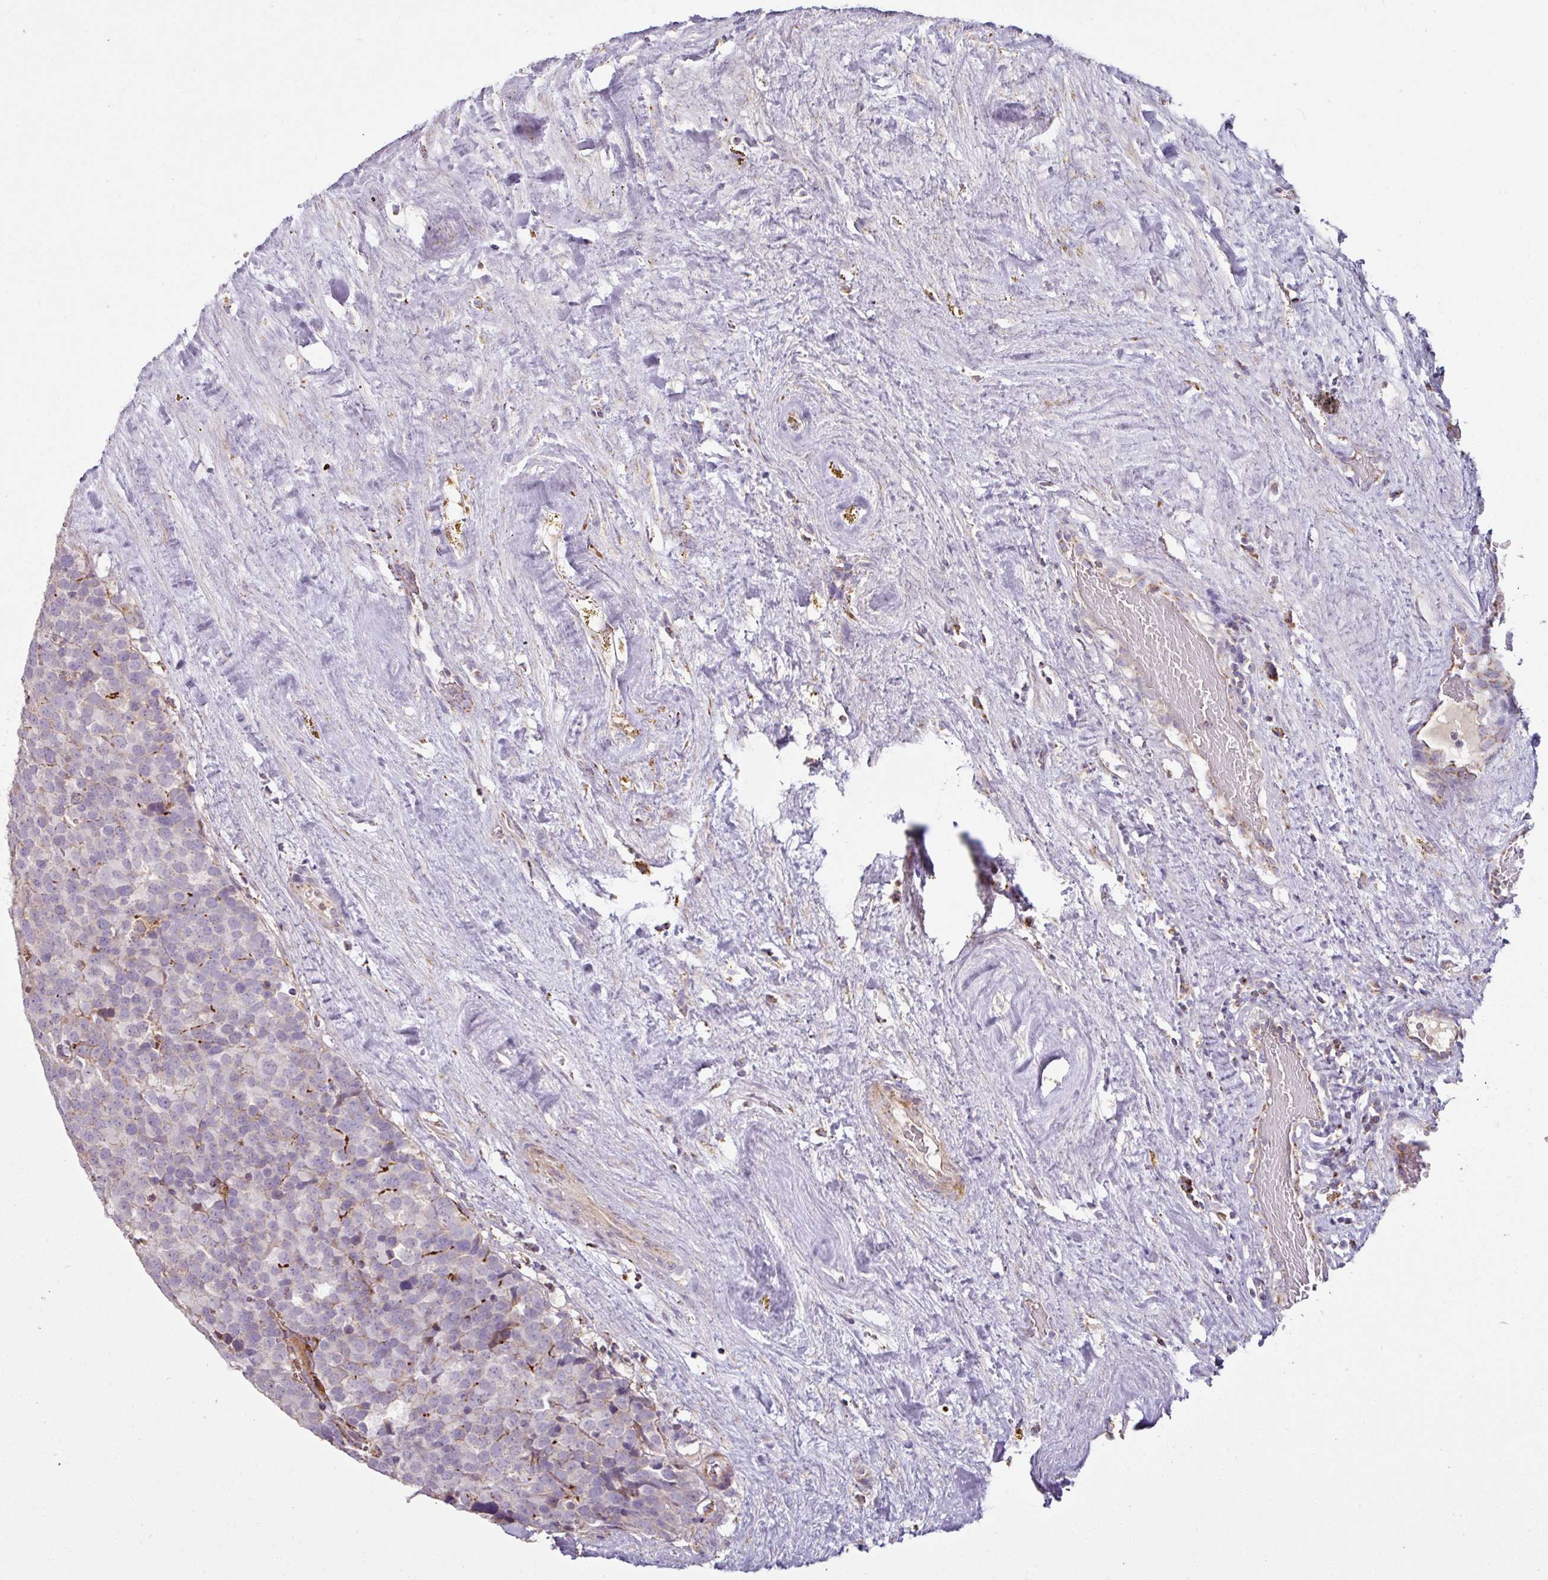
{"staining": {"intensity": "negative", "quantity": "none", "location": "none"}, "tissue": "testis cancer", "cell_type": "Tumor cells", "image_type": "cancer", "snomed": [{"axis": "morphology", "description": "Seminoma, NOS"}, {"axis": "topography", "description": "Testis"}], "caption": "IHC histopathology image of testis cancer stained for a protein (brown), which reveals no expression in tumor cells.", "gene": "SQOR", "patient": {"sex": "male", "age": 71}}